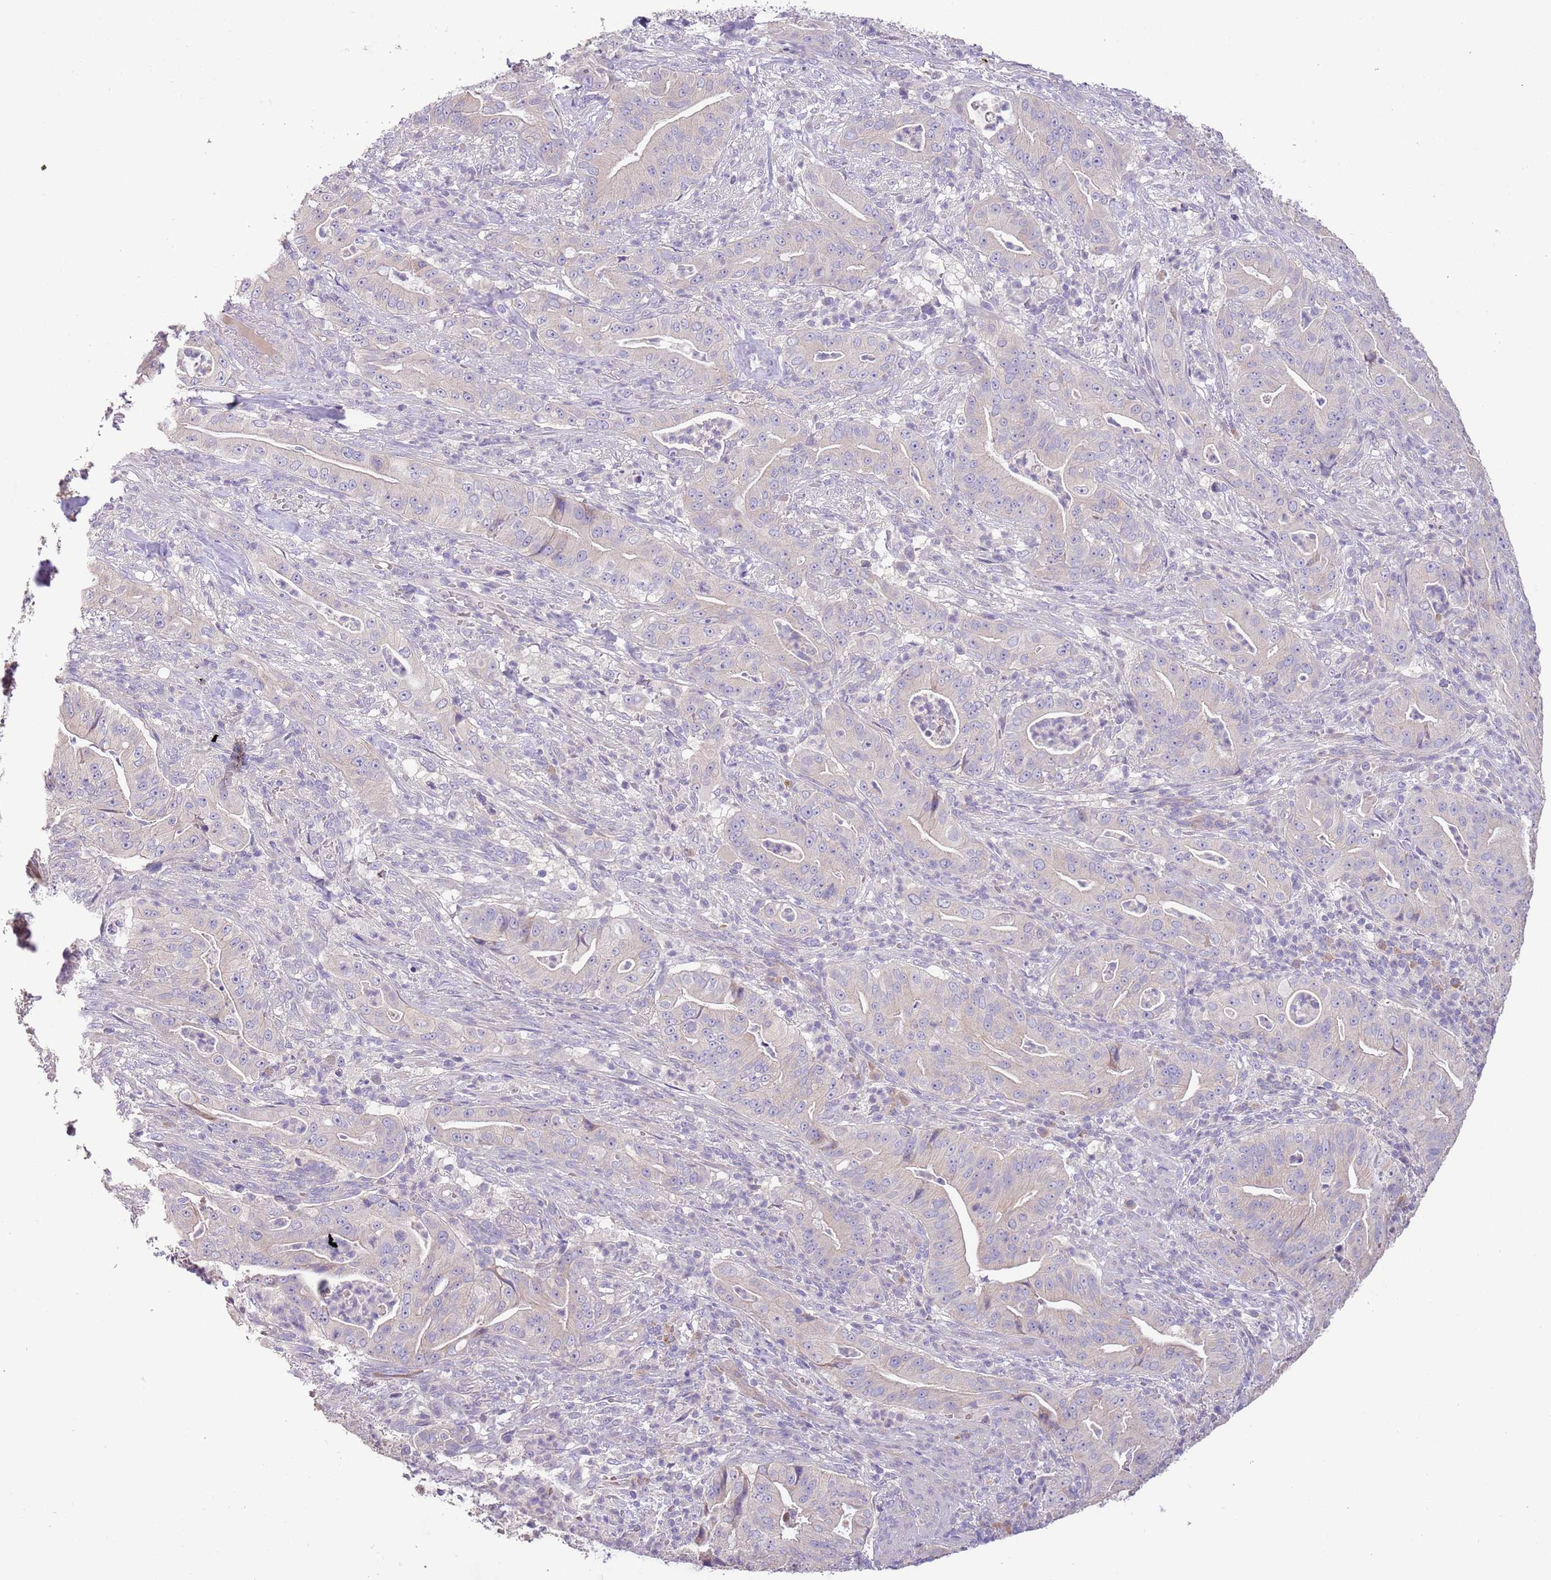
{"staining": {"intensity": "negative", "quantity": "none", "location": "none"}, "tissue": "pancreatic cancer", "cell_type": "Tumor cells", "image_type": "cancer", "snomed": [{"axis": "morphology", "description": "Adenocarcinoma, NOS"}, {"axis": "topography", "description": "Pancreas"}], "caption": "This is an IHC histopathology image of pancreatic cancer. There is no staining in tumor cells.", "gene": "ZNF658", "patient": {"sex": "male", "age": 71}}